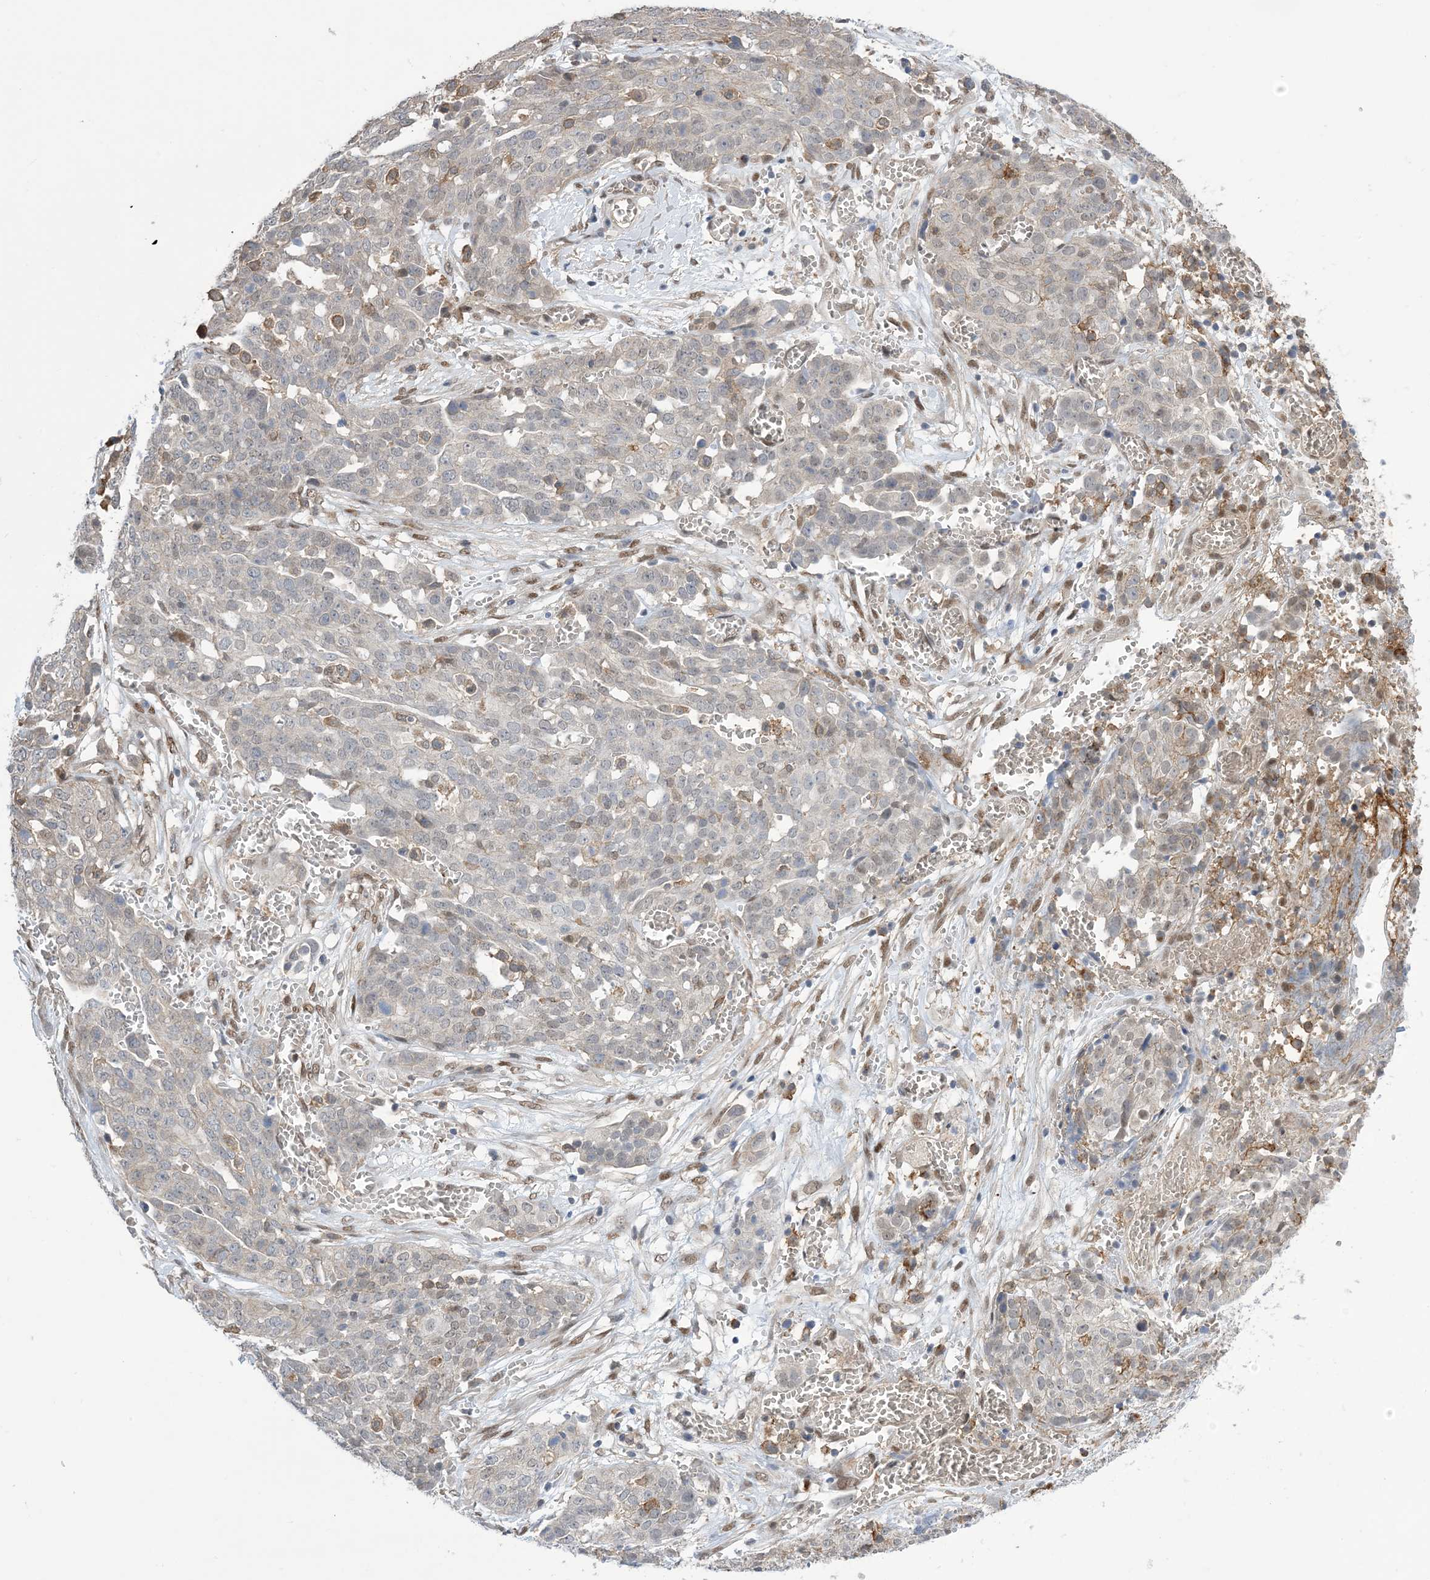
{"staining": {"intensity": "negative", "quantity": "none", "location": "none"}, "tissue": "ovarian cancer", "cell_type": "Tumor cells", "image_type": "cancer", "snomed": [{"axis": "morphology", "description": "Cystadenocarcinoma, serous, NOS"}, {"axis": "topography", "description": "Soft tissue"}, {"axis": "topography", "description": "Ovary"}], "caption": "The histopathology image demonstrates no staining of tumor cells in ovarian serous cystadenocarcinoma.", "gene": "ZNF8", "patient": {"sex": "female", "age": 57}}